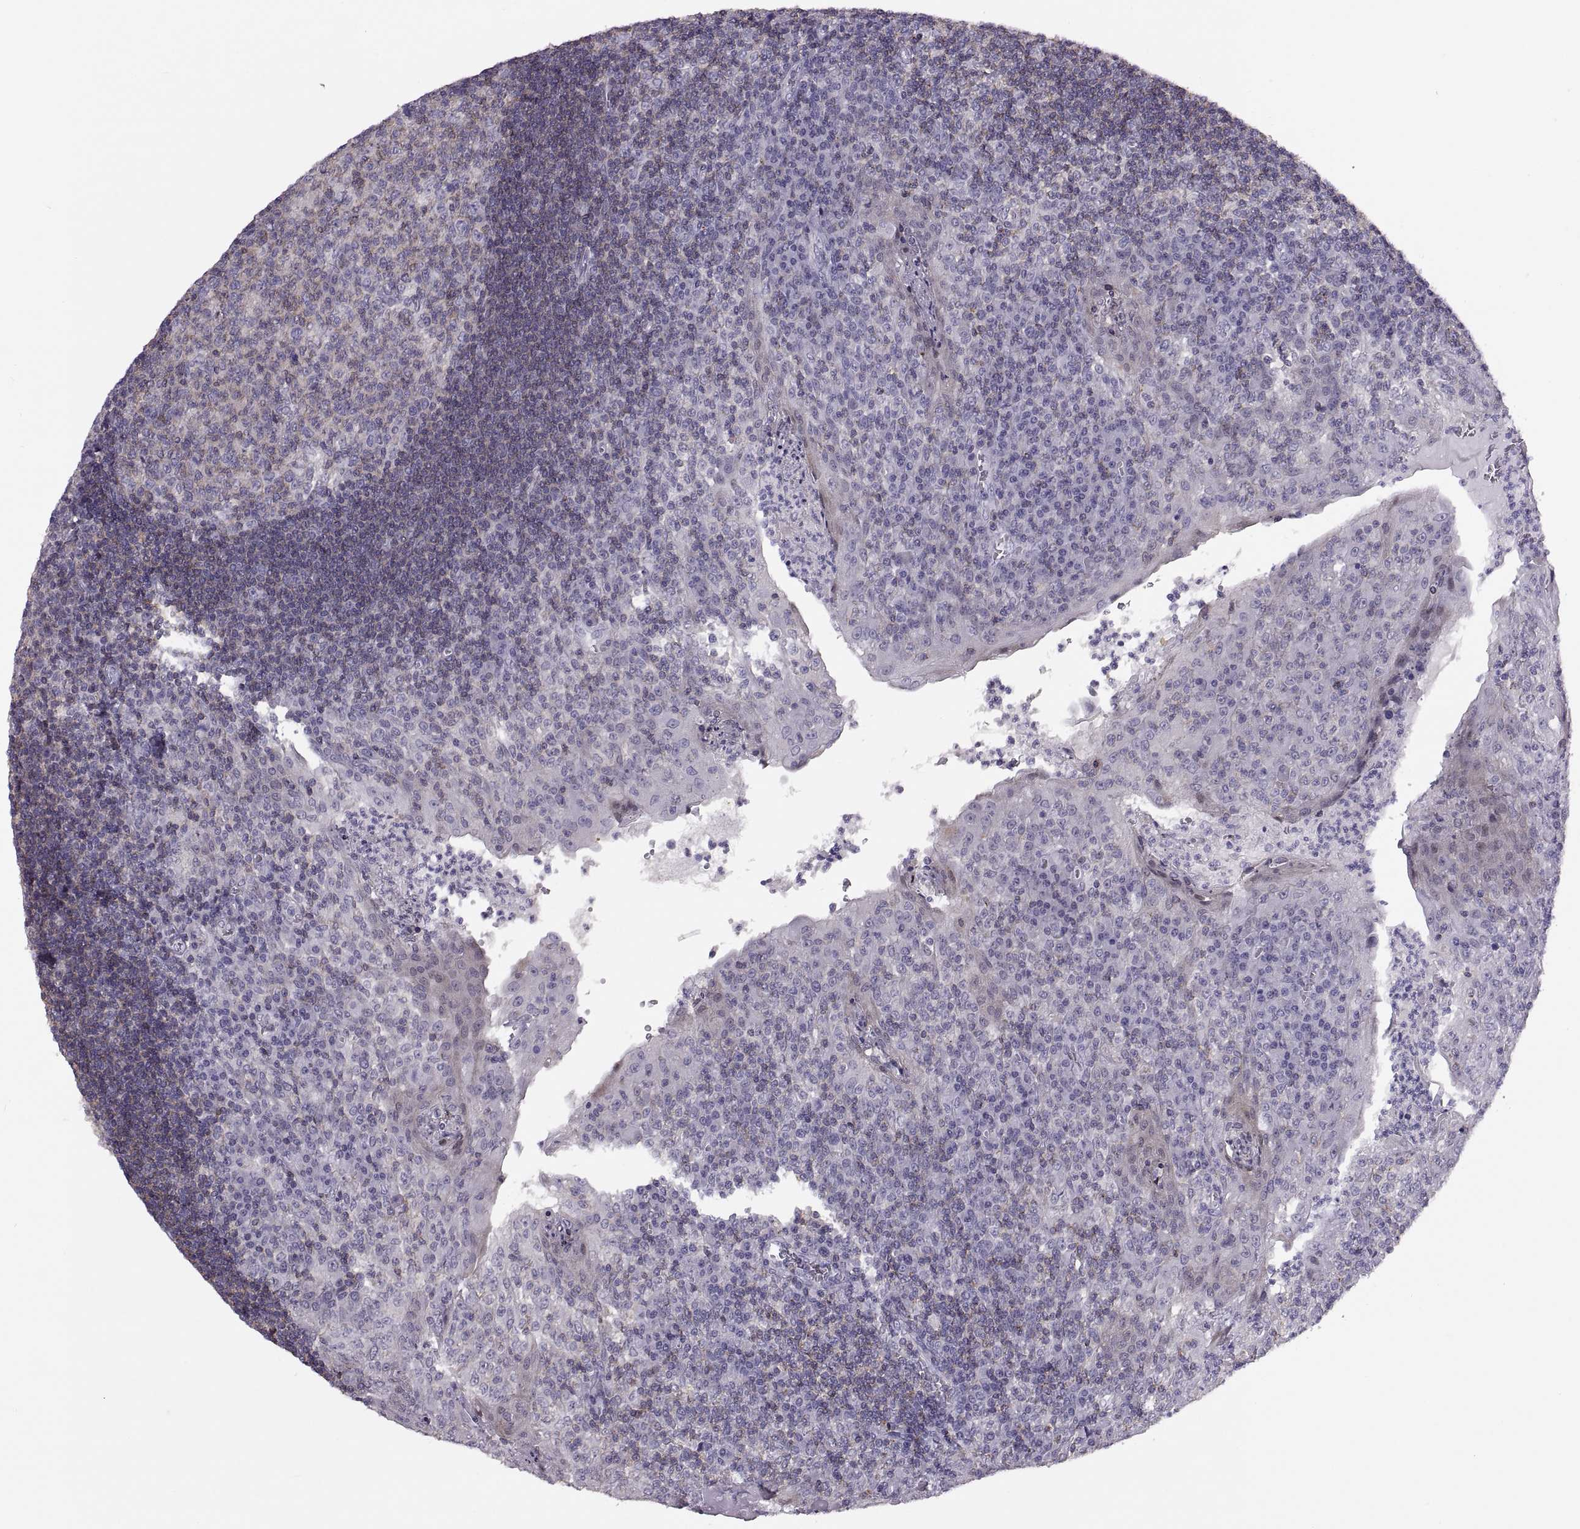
{"staining": {"intensity": "weak", "quantity": "25%-75%", "location": "cytoplasmic/membranous"}, "tissue": "tonsil", "cell_type": "Germinal center cells", "image_type": "normal", "snomed": [{"axis": "morphology", "description": "Normal tissue, NOS"}, {"axis": "topography", "description": "Tonsil"}], "caption": "A brown stain shows weak cytoplasmic/membranous positivity of a protein in germinal center cells of unremarkable human tonsil.", "gene": "TTC21A", "patient": {"sex": "female", "age": 12}}